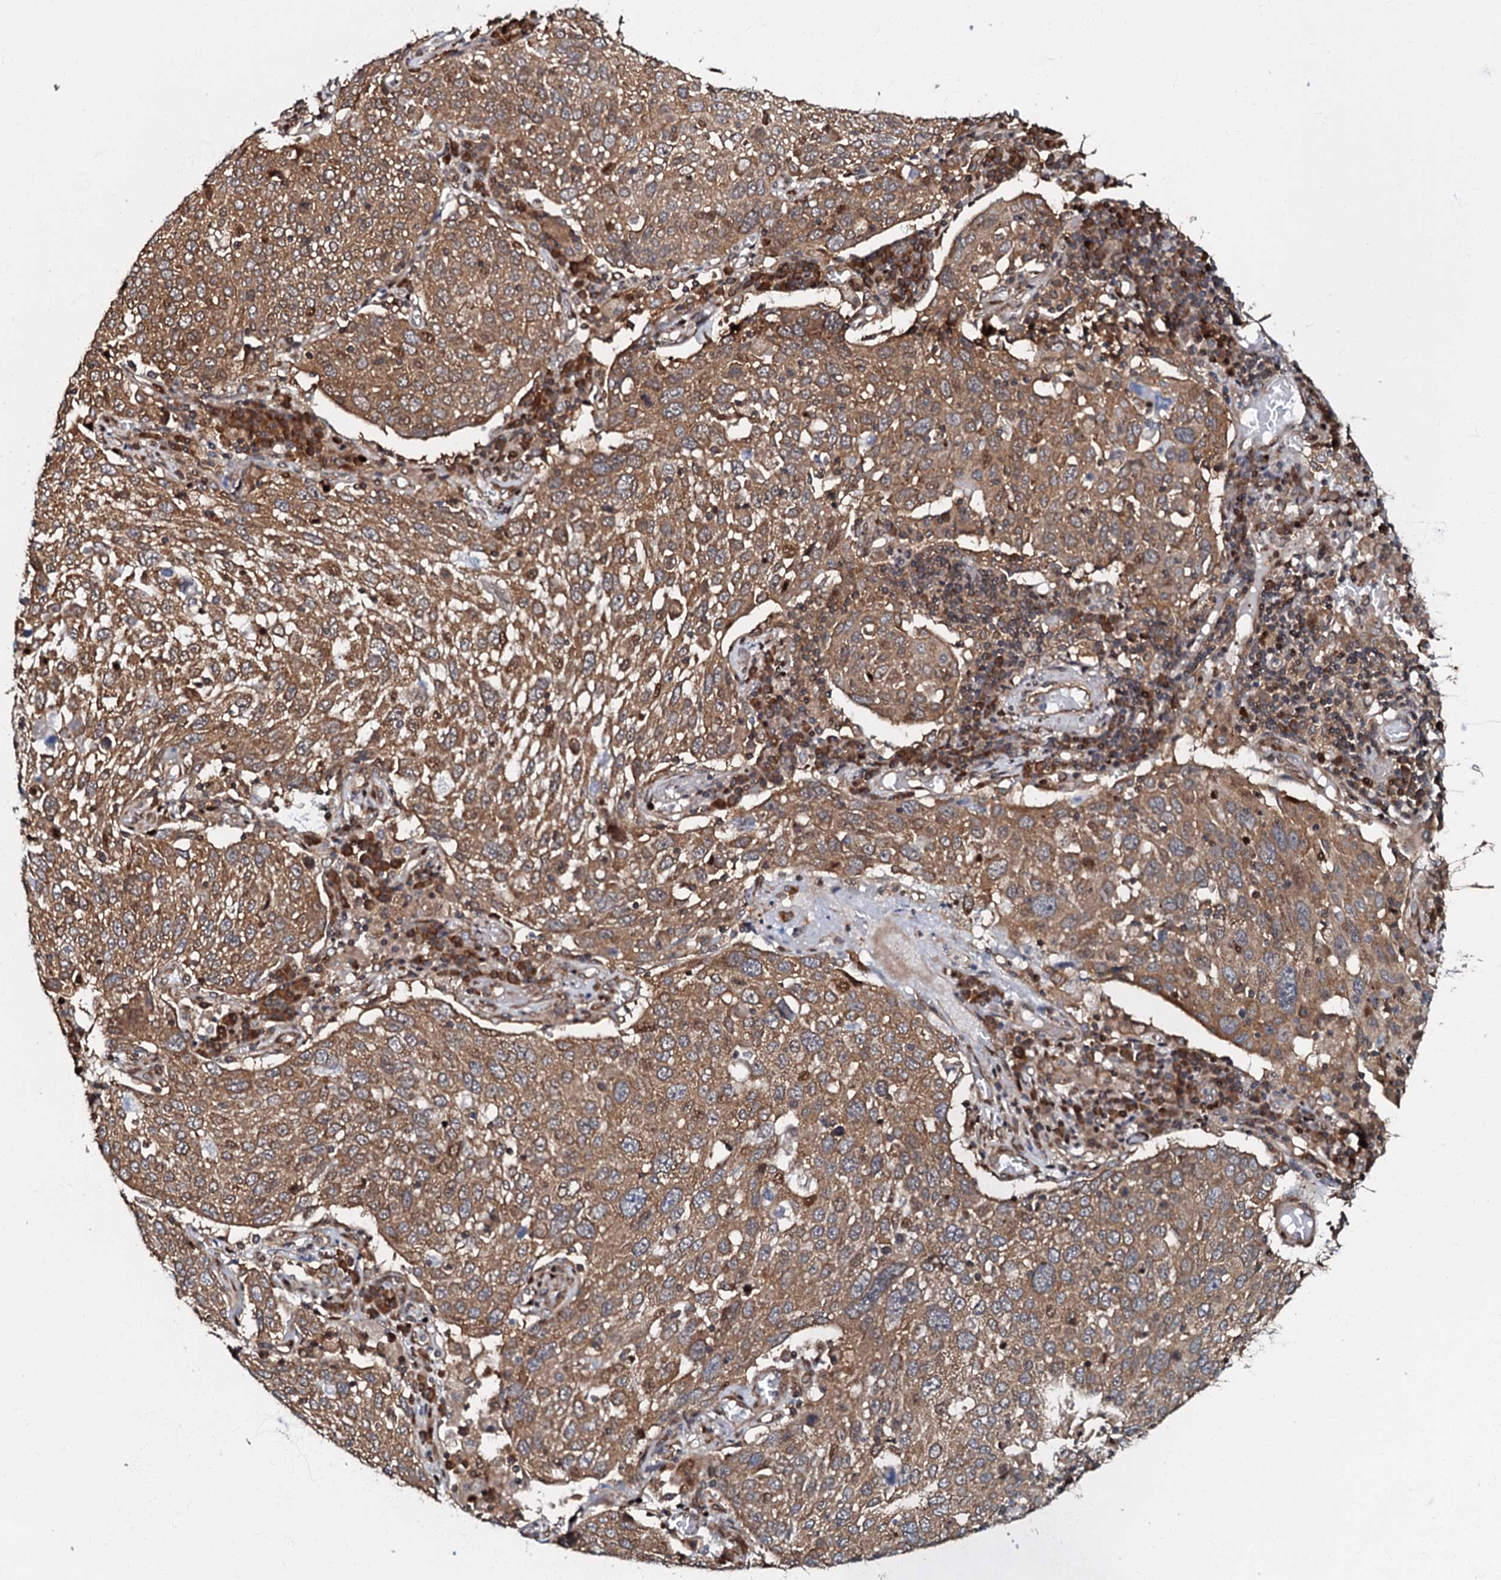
{"staining": {"intensity": "moderate", "quantity": ">75%", "location": "cytoplasmic/membranous"}, "tissue": "lung cancer", "cell_type": "Tumor cells", "image_type": "cancer", "snomed": [{"axis": "morphology", "description": "Squamous cell carcinoma, NOS"}, {"axis": "topography", "description": "Lung"}], "caption": "A high-resolution photomicrograph shows immunohistochemistry (IHC) staining of lung cancer (squamous cell carcinoma), which displays moderate cytoplasmic/membranous positivity in approximately >75% of tumor cells. The staining was performed using DAB, with brown indicating positive protein expression. Nuclei are stained blue with hematoxylin.", "gene": "OSBP", "patient": {"sex": "male", "age": 65}}